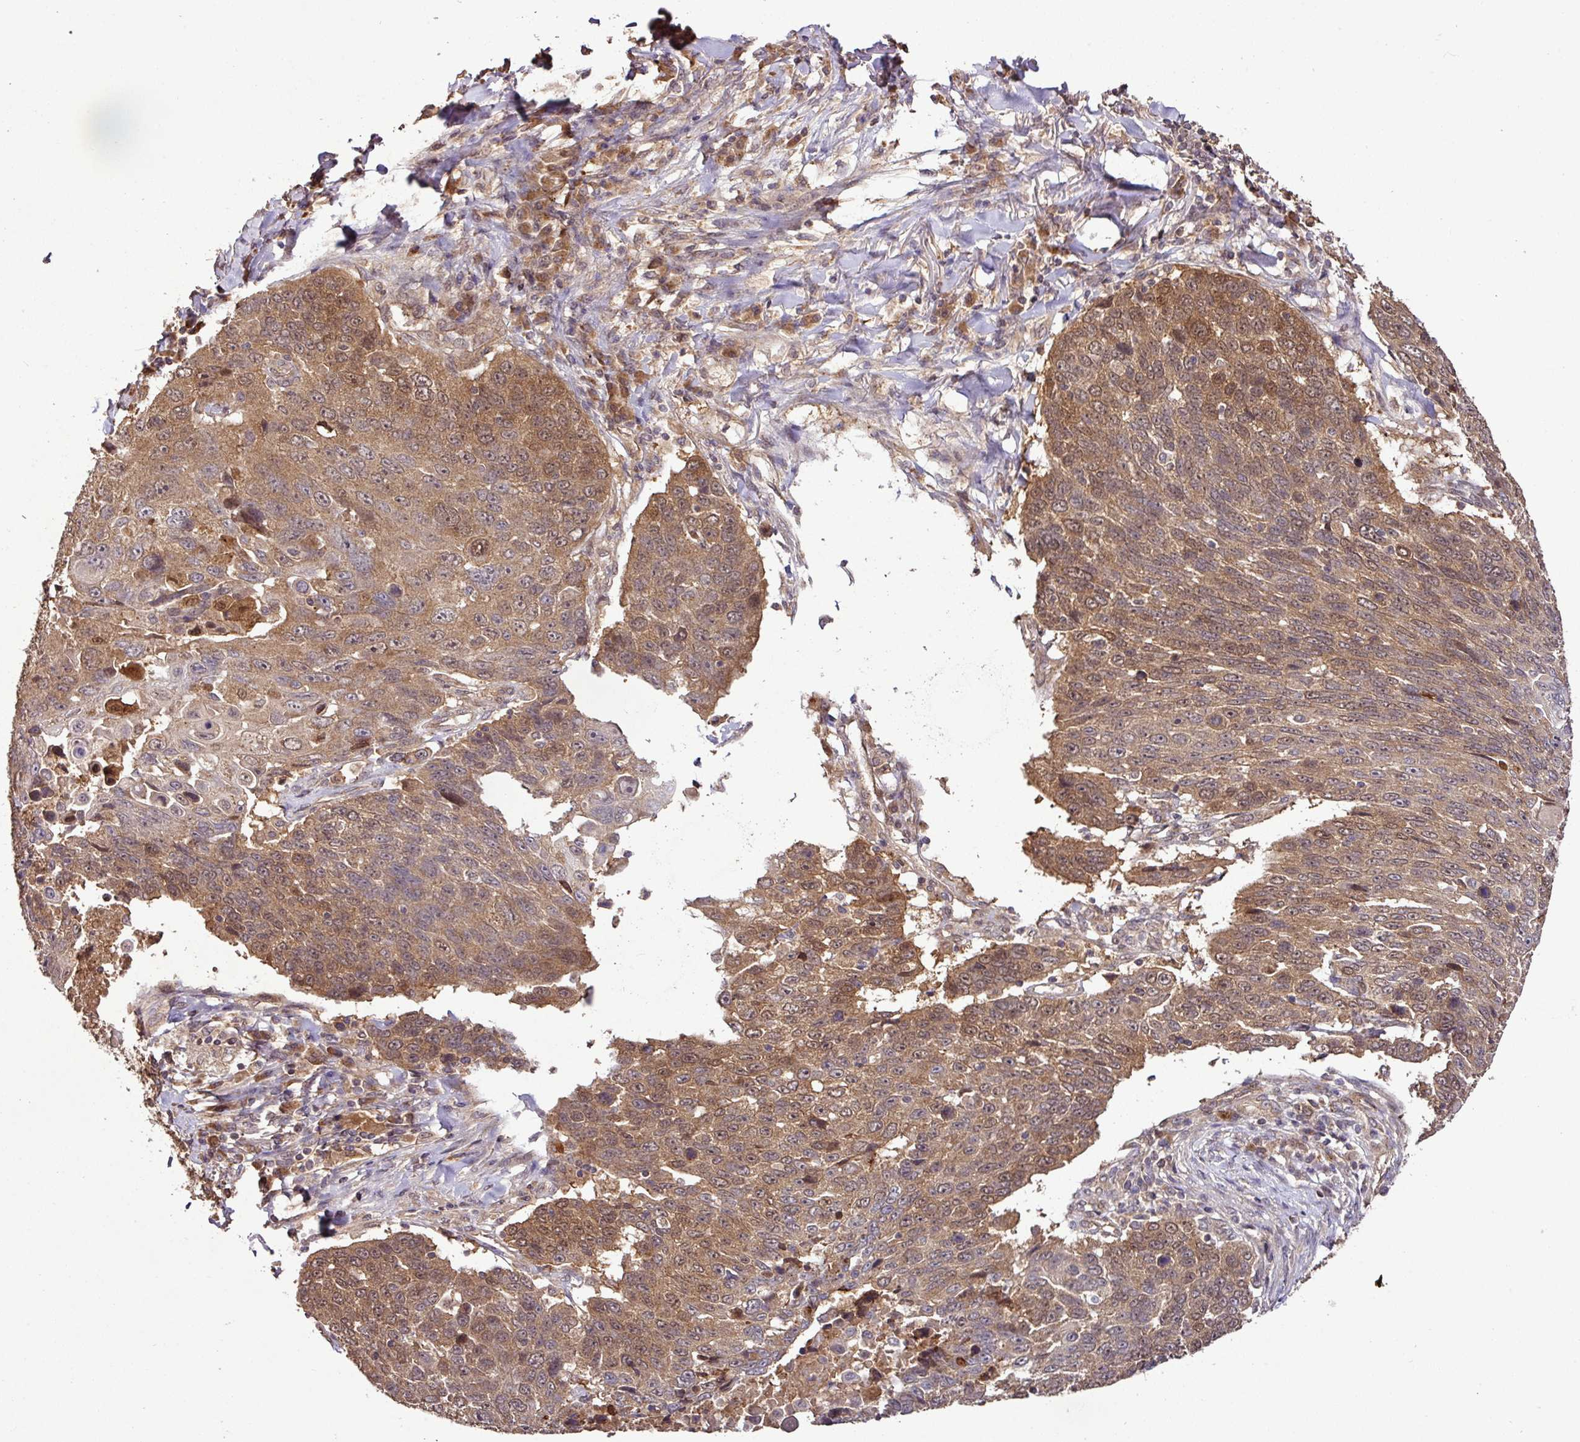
{"staining": {"intensity": "moderate", "quantity": ">75%", "location": "cytoplasmic/membranous,nuclear"}, "tissue": "lung cancer", "cell_type": "Tumor cells", "image_type": "cancer", "snomed": [{"axis": "morphology", "description": "Squamous cell carcinoma, NOS"}, {"axis": "topography", "description": "Lung"}], "caption": "Lung cancer (squamous cell carcinoma) stained with immunohistochemistry (IHC) demonstrates moderate cytoplasmic/membranous and nuclear expression in about >75% of tumor cells.", "gene": "FAIM", "patient": {"sex": "male", "age": 66}}